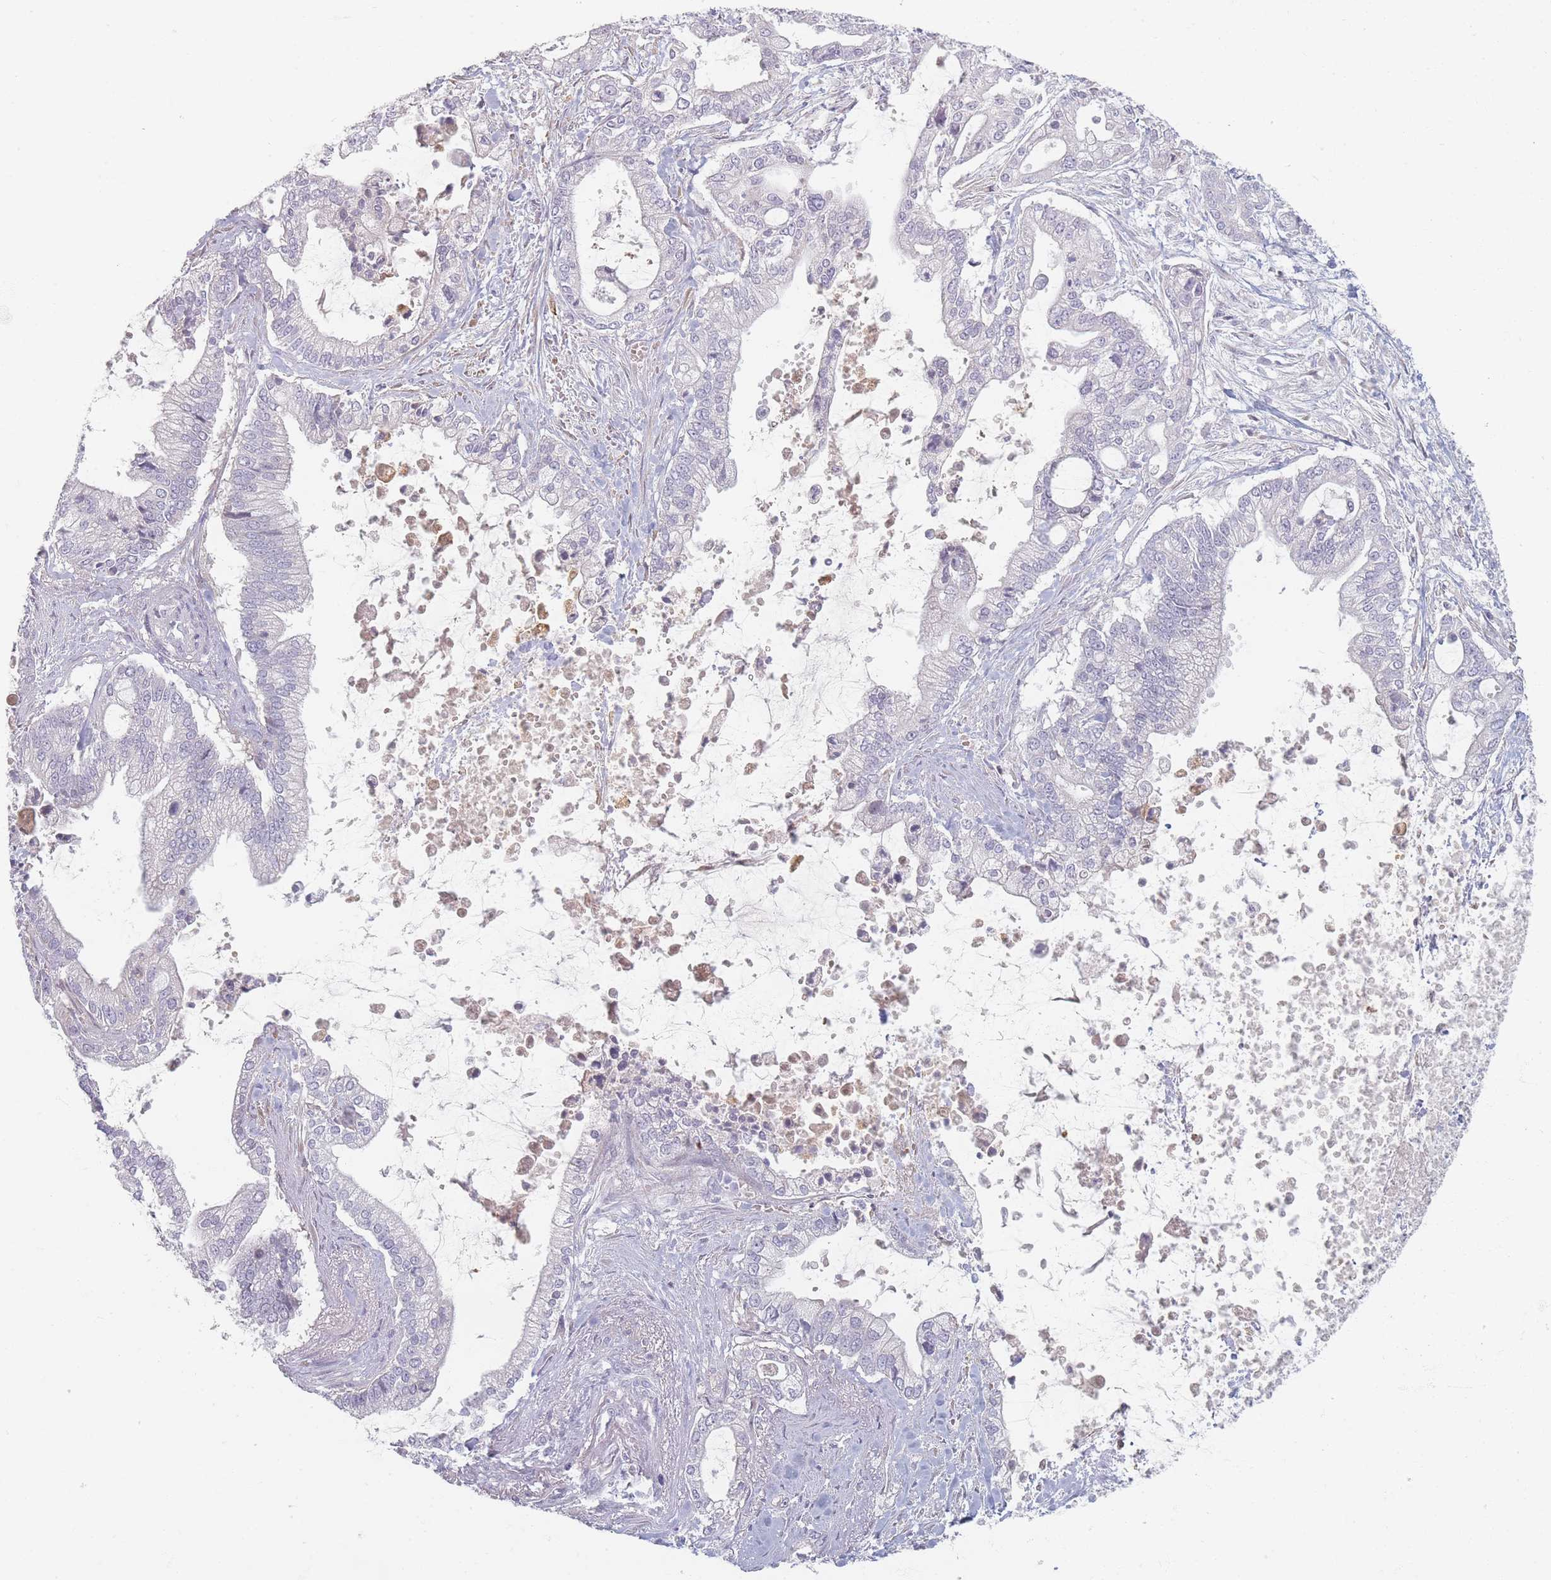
{"staining": {"intensity": "negative", "quantity": "none", "location": "none"}, "tissue": "pancreatic cancer", "cell_type": "Tumor cells", "image_type": "cancer", "snomed": [{"axis": "morphology", "description": "Adenocarcinoma, NOS"}, {"axis": "topography", "description": "Pancreas"}], "caption": "Adenocarcinoma (pancreatic) was stained to show a protein in brown. There is no significant positivity in tumor cells.", "gene": "TMOD1", "patient": {"sex": "male", "age": 69}}